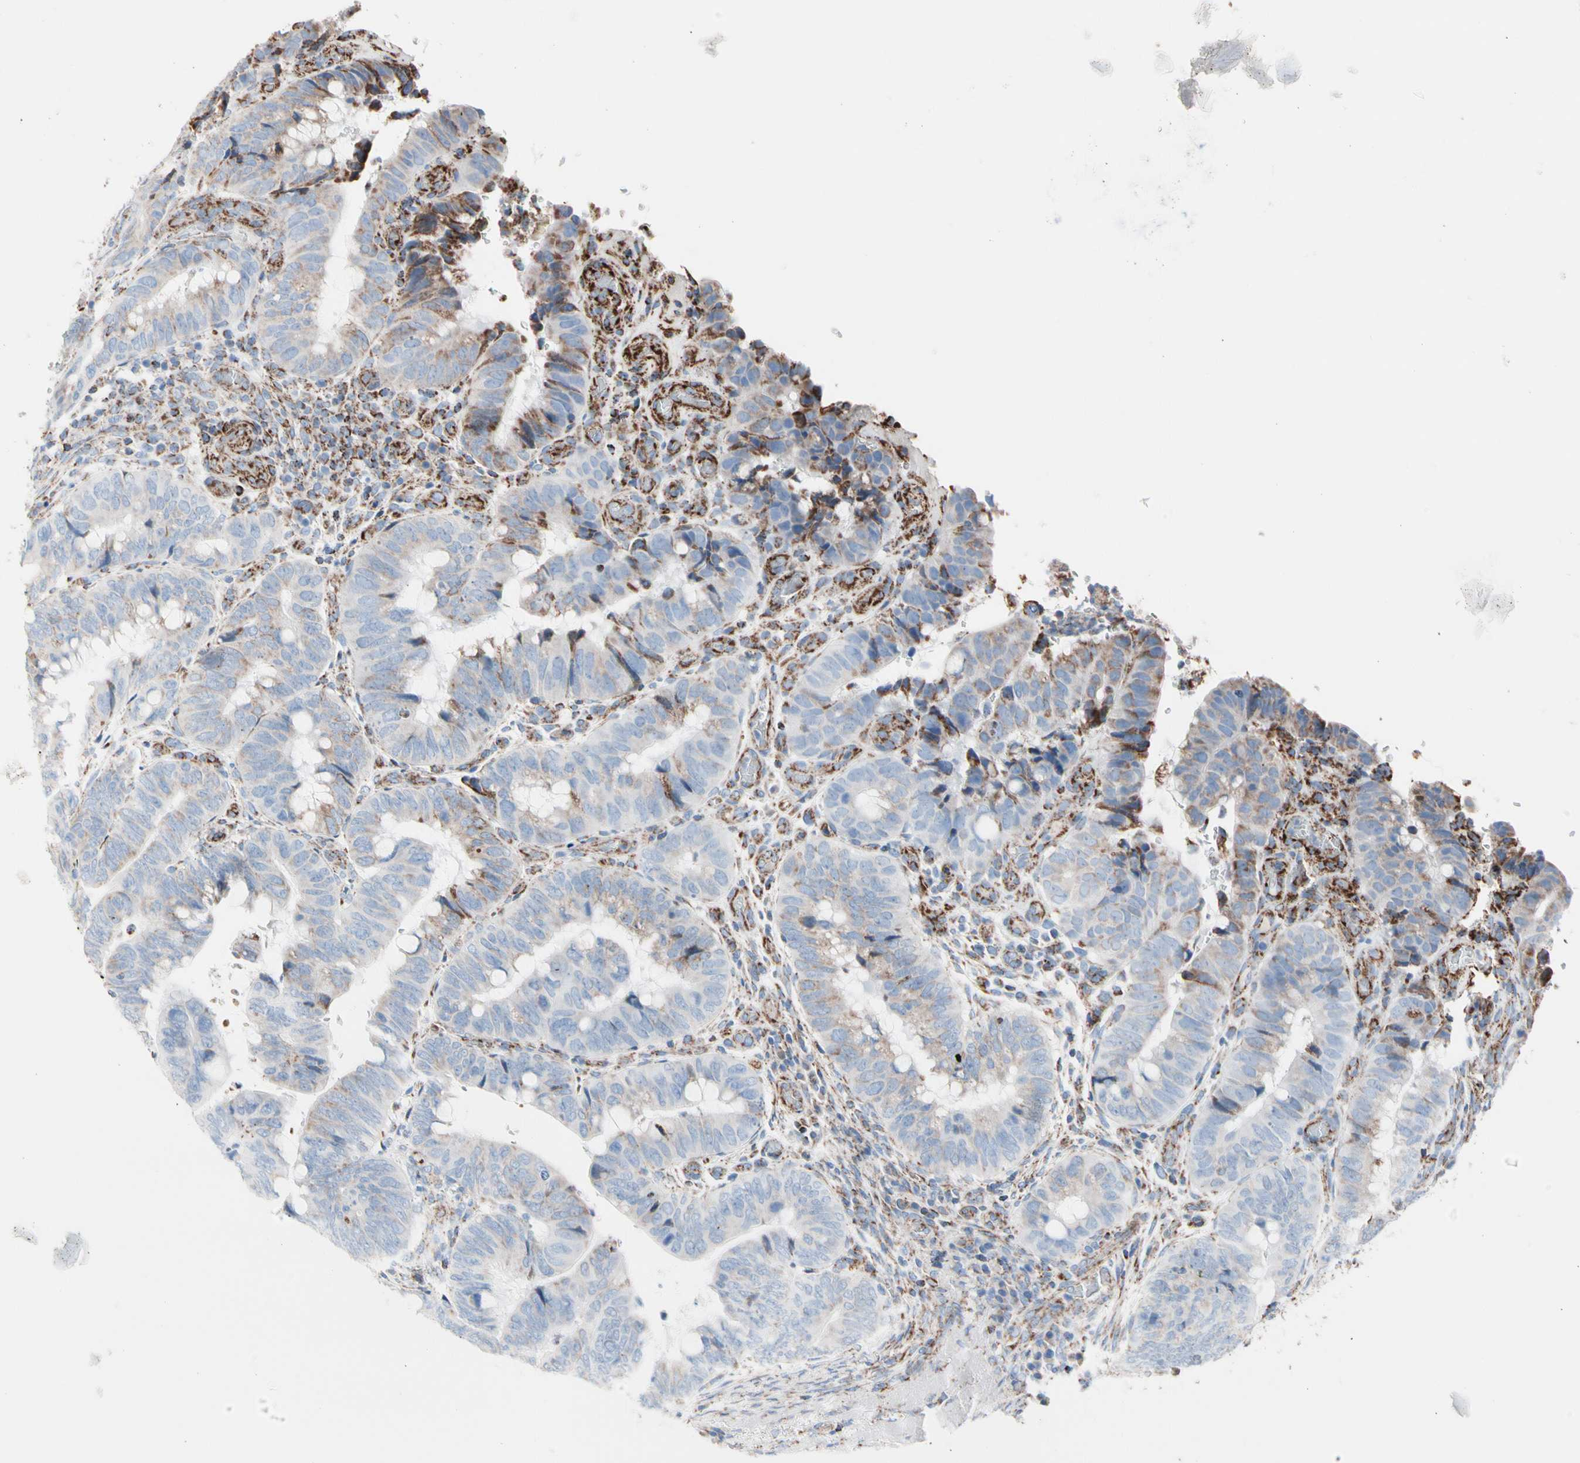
{"staining": {"intensity": "strong", "quantity": "<25%", "location": "cytoplasmic/membranous"}, "tissue": "colorectal cancer", "cell_type": "Tumor cells", "image_type": "cancer", "snomed": [{"axis": "morphology", "description": "Normal tissue, NOS"}, {"axis": "morphology", "description": "Adenocarcinoma, NOS"}, {"axis": "topography", "description": "Rectum"}, {"axis": "topography", "description": "Peripheral nerve tissue"}], "caption": "The immunohistochemical stain labels strong cytoplasmic/membranous staining in tumor cells of colorectal cancer tissue.", "gene": "HK1", "patient": {"sex": "male", "age": 92}}